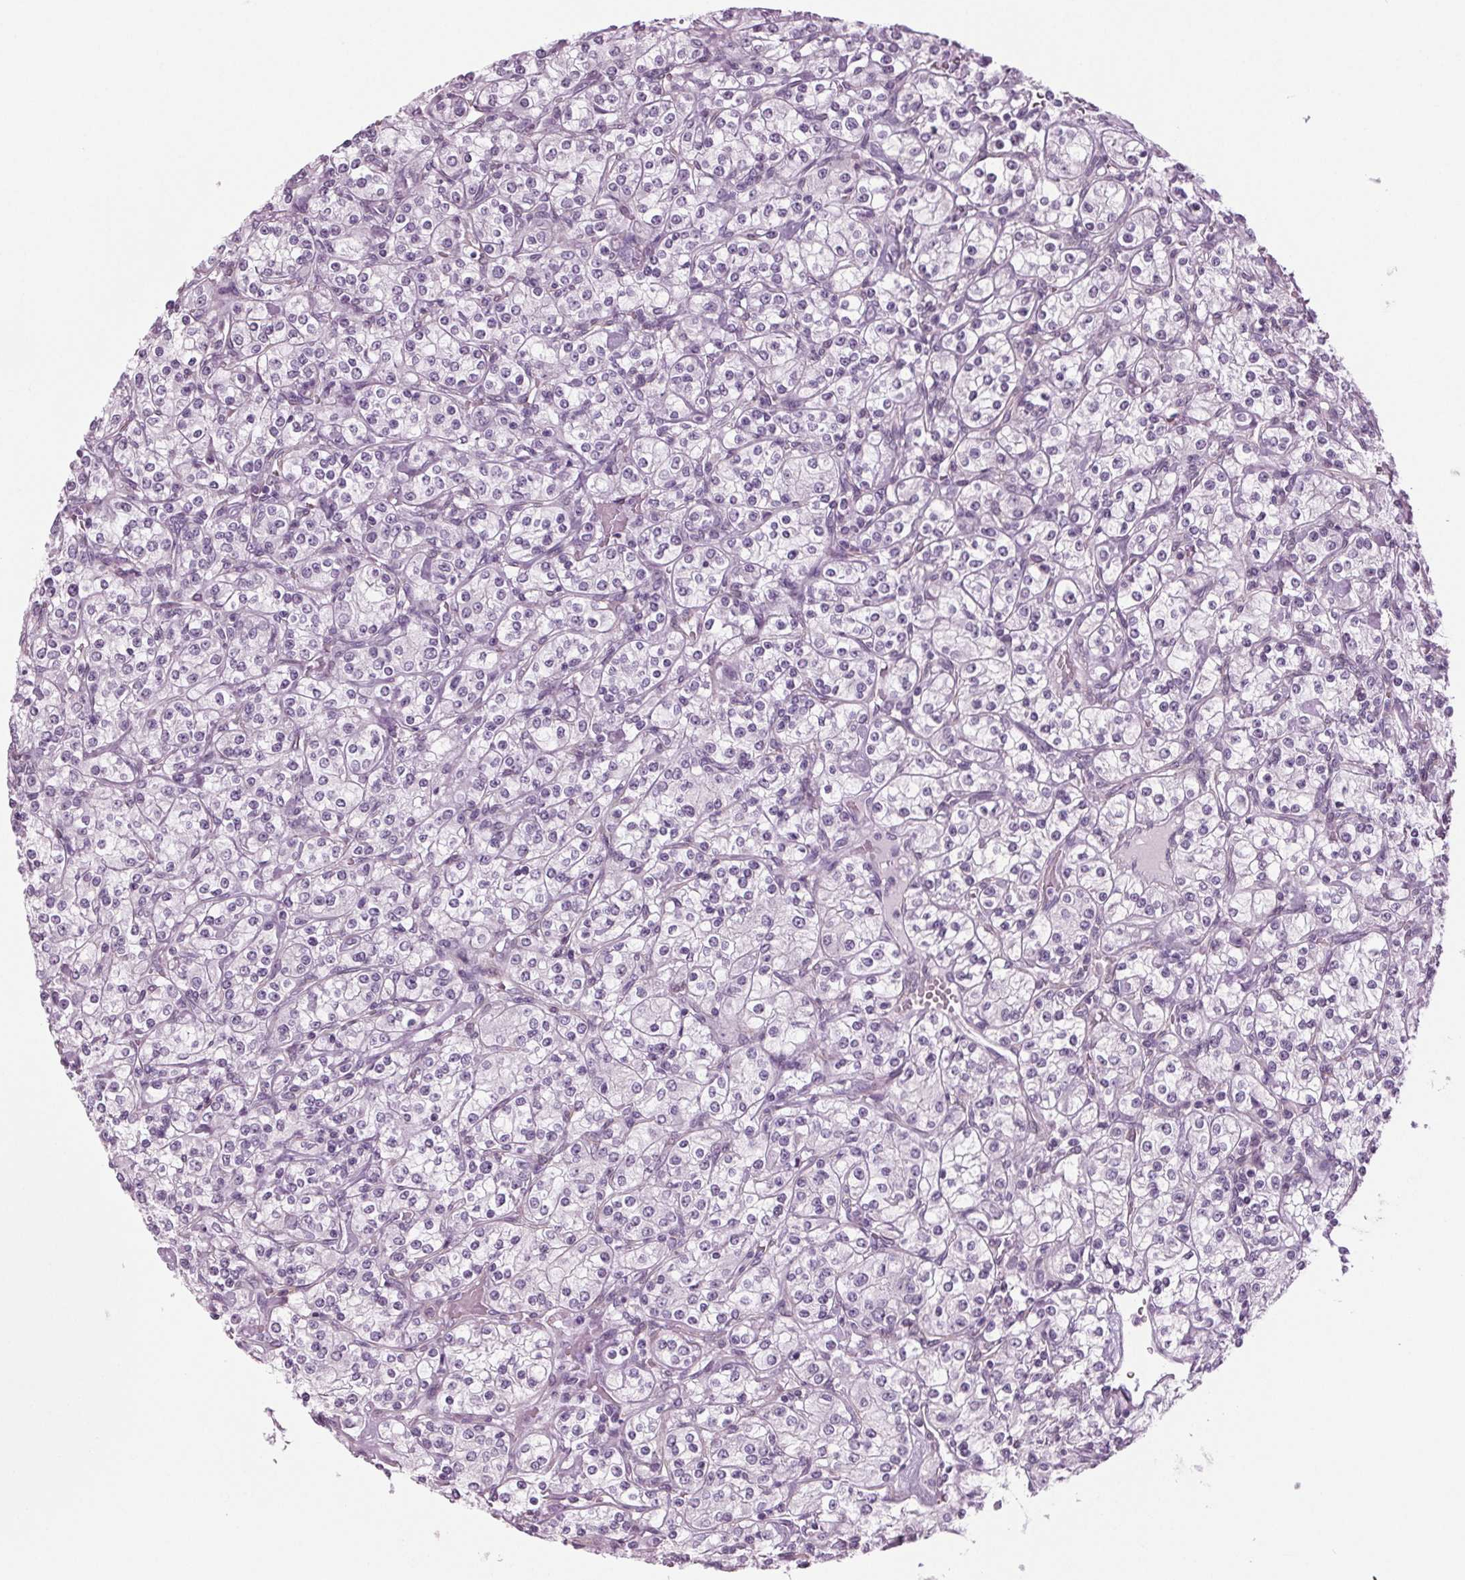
{"staining": {"intensity": "negative", "quantity": "none", "location": "none"}, "tissue": "renal cancer", "cell_type": "Tumor cells", "image_type": "cancer", "snomed": [{"axis": "morphology", "description": "Adenocarcinoma, NOS"}, {"axis": "topography", "description": "Kidney"}], "caption": "An image of human adenocarcinoma (renal) is negative for staining in tumor cells. (DAB (3,3'-diaminobenzidine) immunohistochemistry (IHC) with hematoxylin counter stain).", "gene": "BHLHE22", "patient": {"sex": "male", "age": 77}}